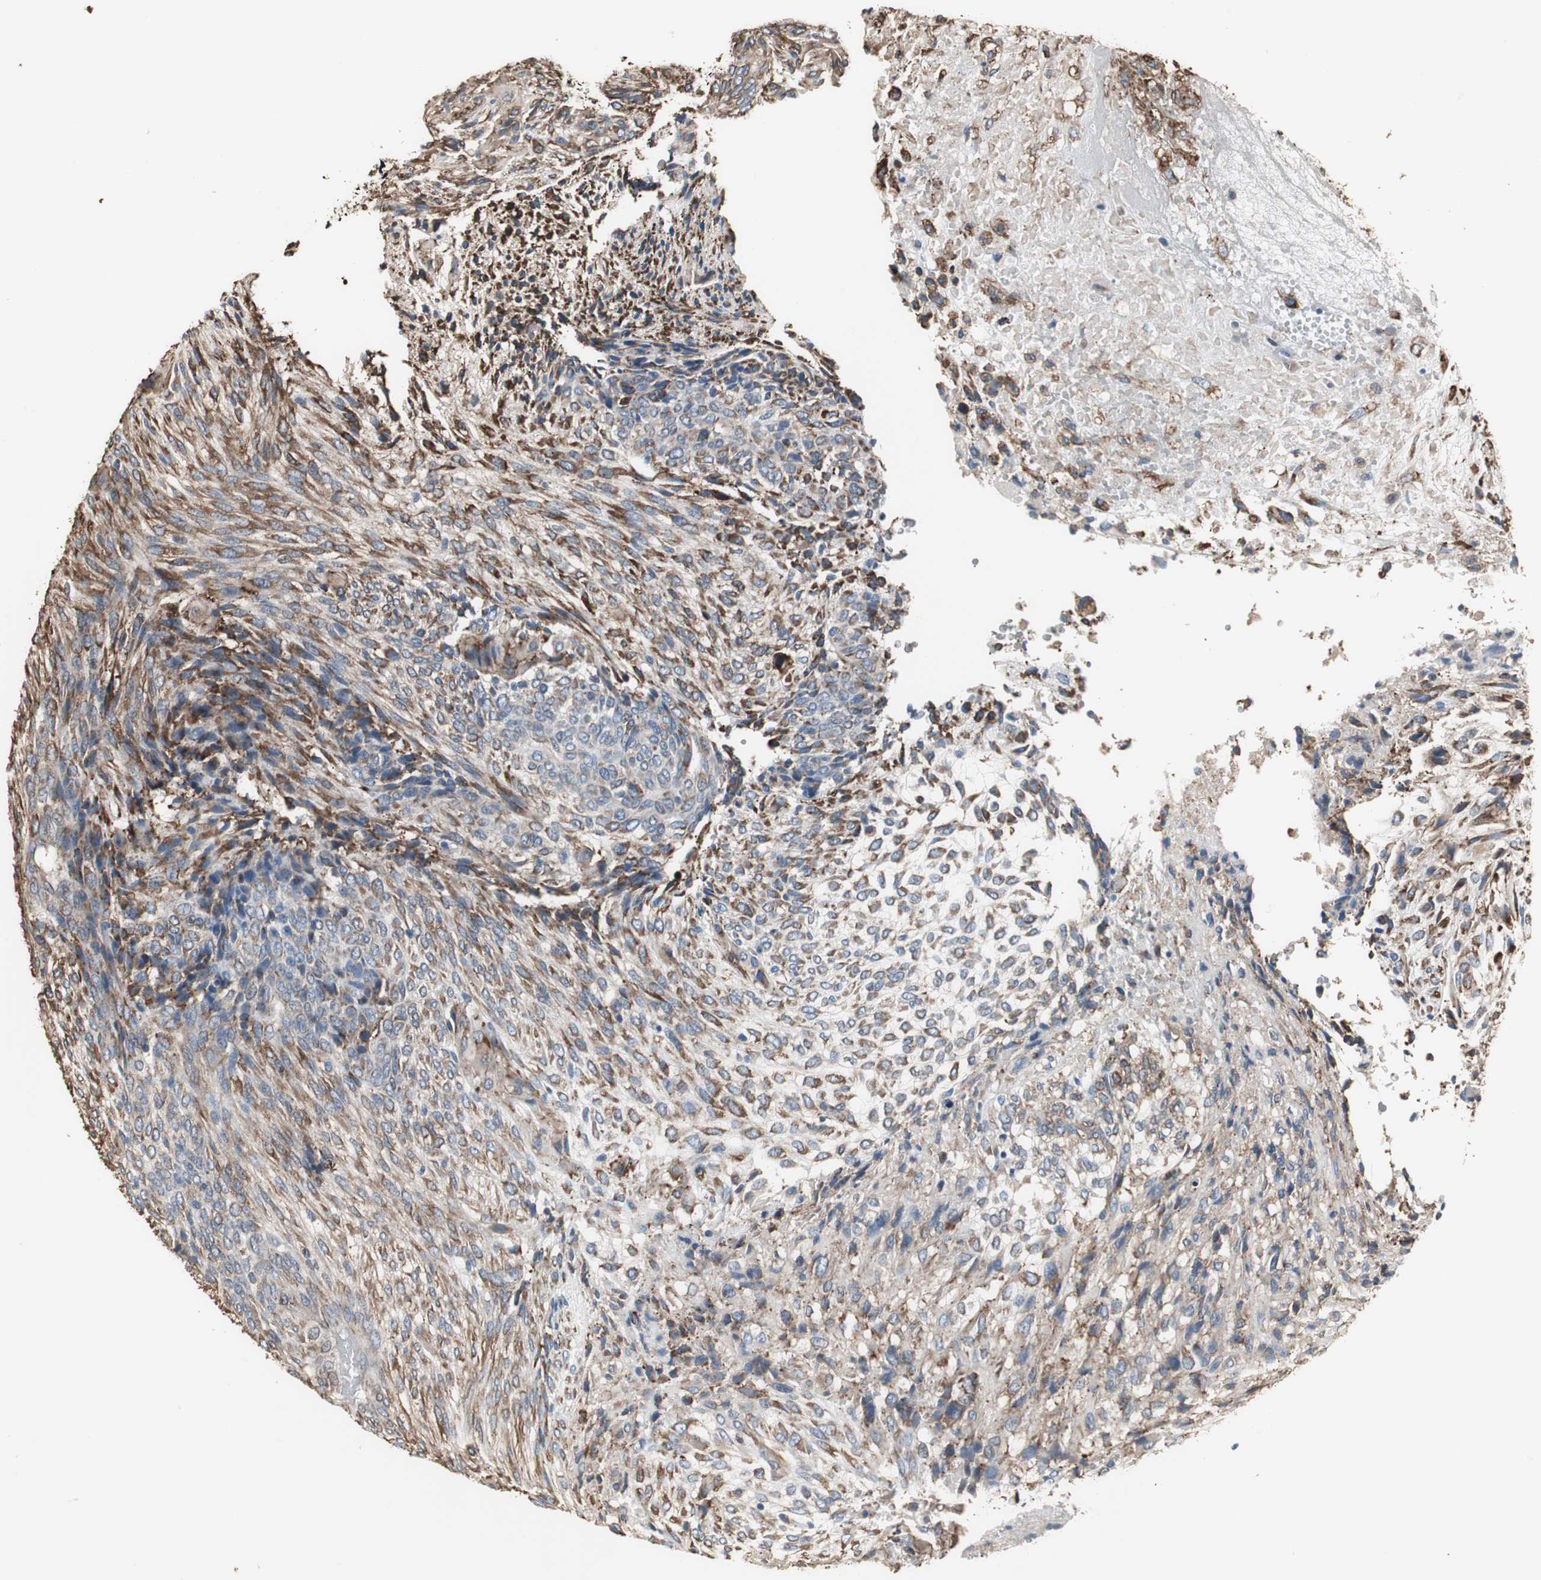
{"staining": {"intensity": "moderate", "quantity": ">75%", "location": "cytoplasmic/membranous"}, "tissue": "glioma", "cell_type": "Tumor cells", "image_type": "cancer", "snomed": [{"axis": "morphology", "description": "Glioma, malignant, High grade"}, {"axis": "topography", "description": "Cerebral cortex"}], "caption": "DAB immunohistochemical staining of glioma demonstrates moderate cytoplasmic/membranous protein expression in about >75% of tumor cells. The protein is shown in brown color, while the nuclei are stained blue.", "gene": "CALU", "patient": {"sex": "female", "age": 55}}